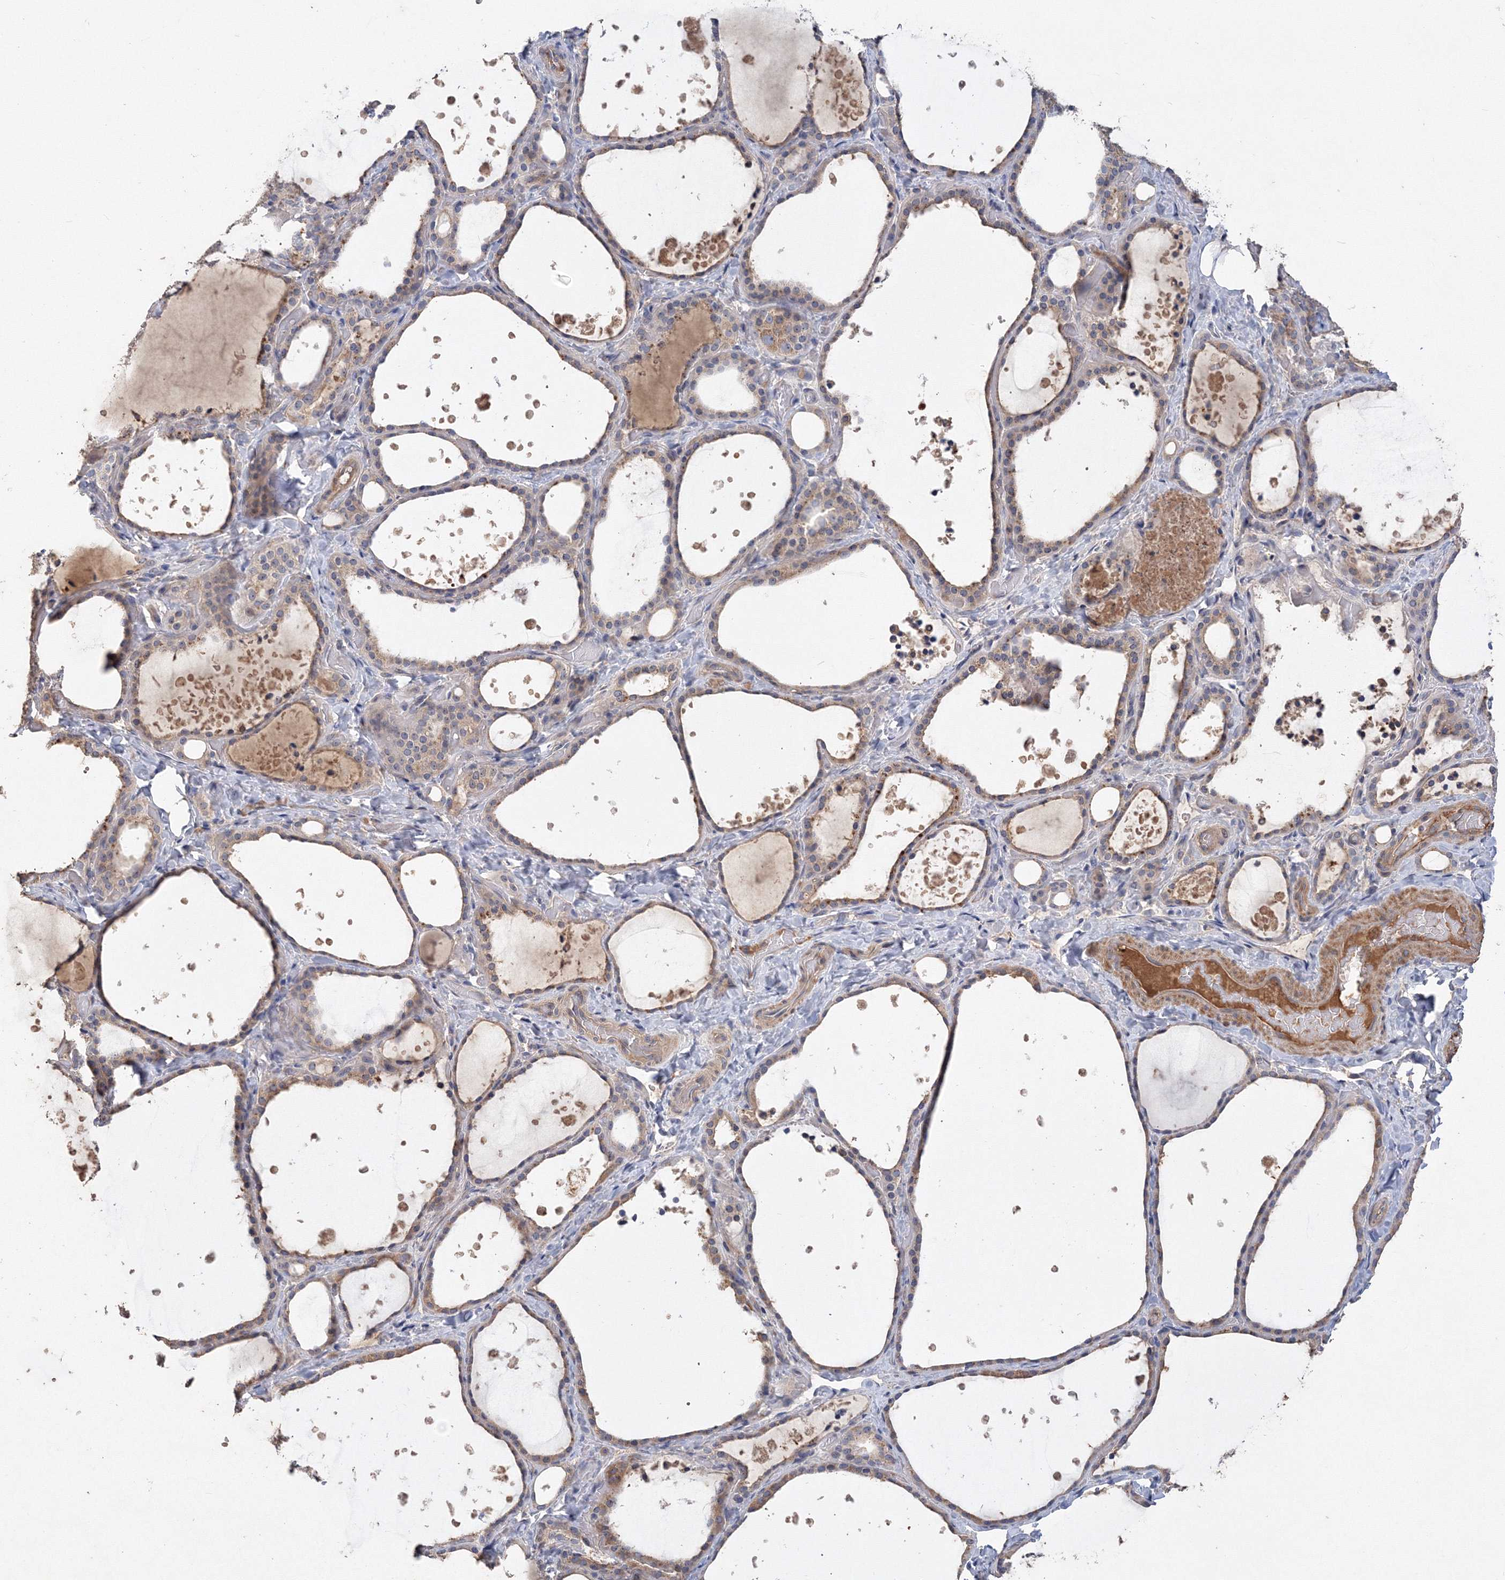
{"staining": {"intensity": "weak", "quantity": "25%-75%", "location": "cytoplasmic/membranous"}, "tissue": "thyroid gland", "cell_type": "Glandular cells", "image_type": "normal", "snomed": [{"axis": "morphology", "description": "Normal tissue, NOS"}, {"axis": "topography", "description": "Thyroid gland"}], "caption": "Immunohistochemistry (IHC) (DAB (3,3'-diaminobenzidine)) staining of benign human thyroid gland demonstrates weak cytoplasmic/membranous protein staining in about 25%-75% of glandular cells. Using DAB (brown) and hematoxylin (blue) stains, captured at high magnification using brightfield microscopy.", "gene": "GRINA", "patient": {"sex": "female", "age": 44}}